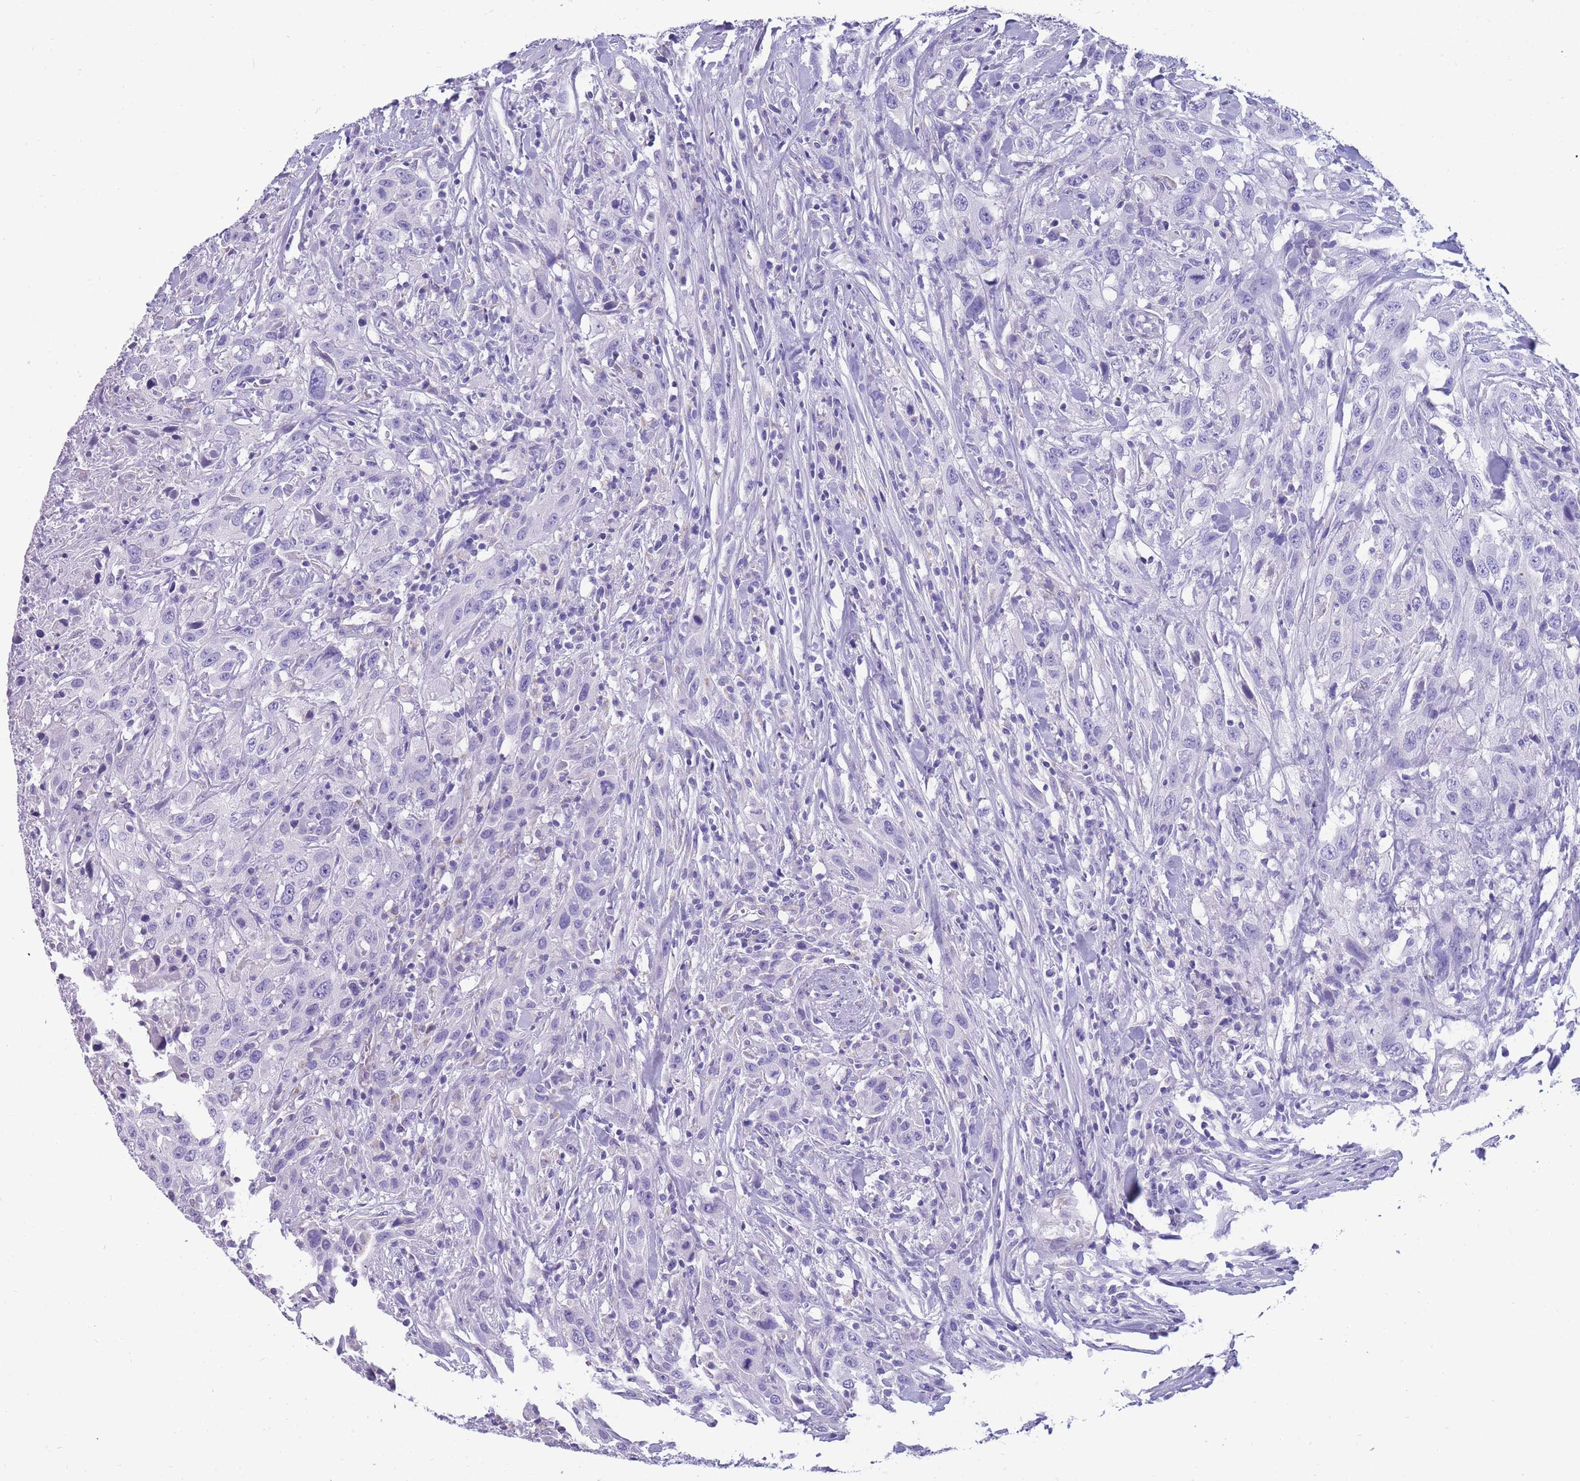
{"staining": {"intensity": "negative", "quantity": "none", "location": "none"}, "tissue": "urothelial cancer", "cell_type": "Tumor cells", "image_type": "cancer", "snomed": [{"axis": "morphology", "description": "Urothelial carcinoma, High grade"}, {"axis": "topography", "description": "Urinary bladder"}], "caption": "Immunohistochemistry (IHC) image of neoplastic tissue: human urothelial cancer stained with DAB displays no significant protein staining in tumor cells. (Immunohistochemistry, brightfield microscopy, high magnification).", "gene": "INTS2", "patient": {"sex": "male", "age": 61}}